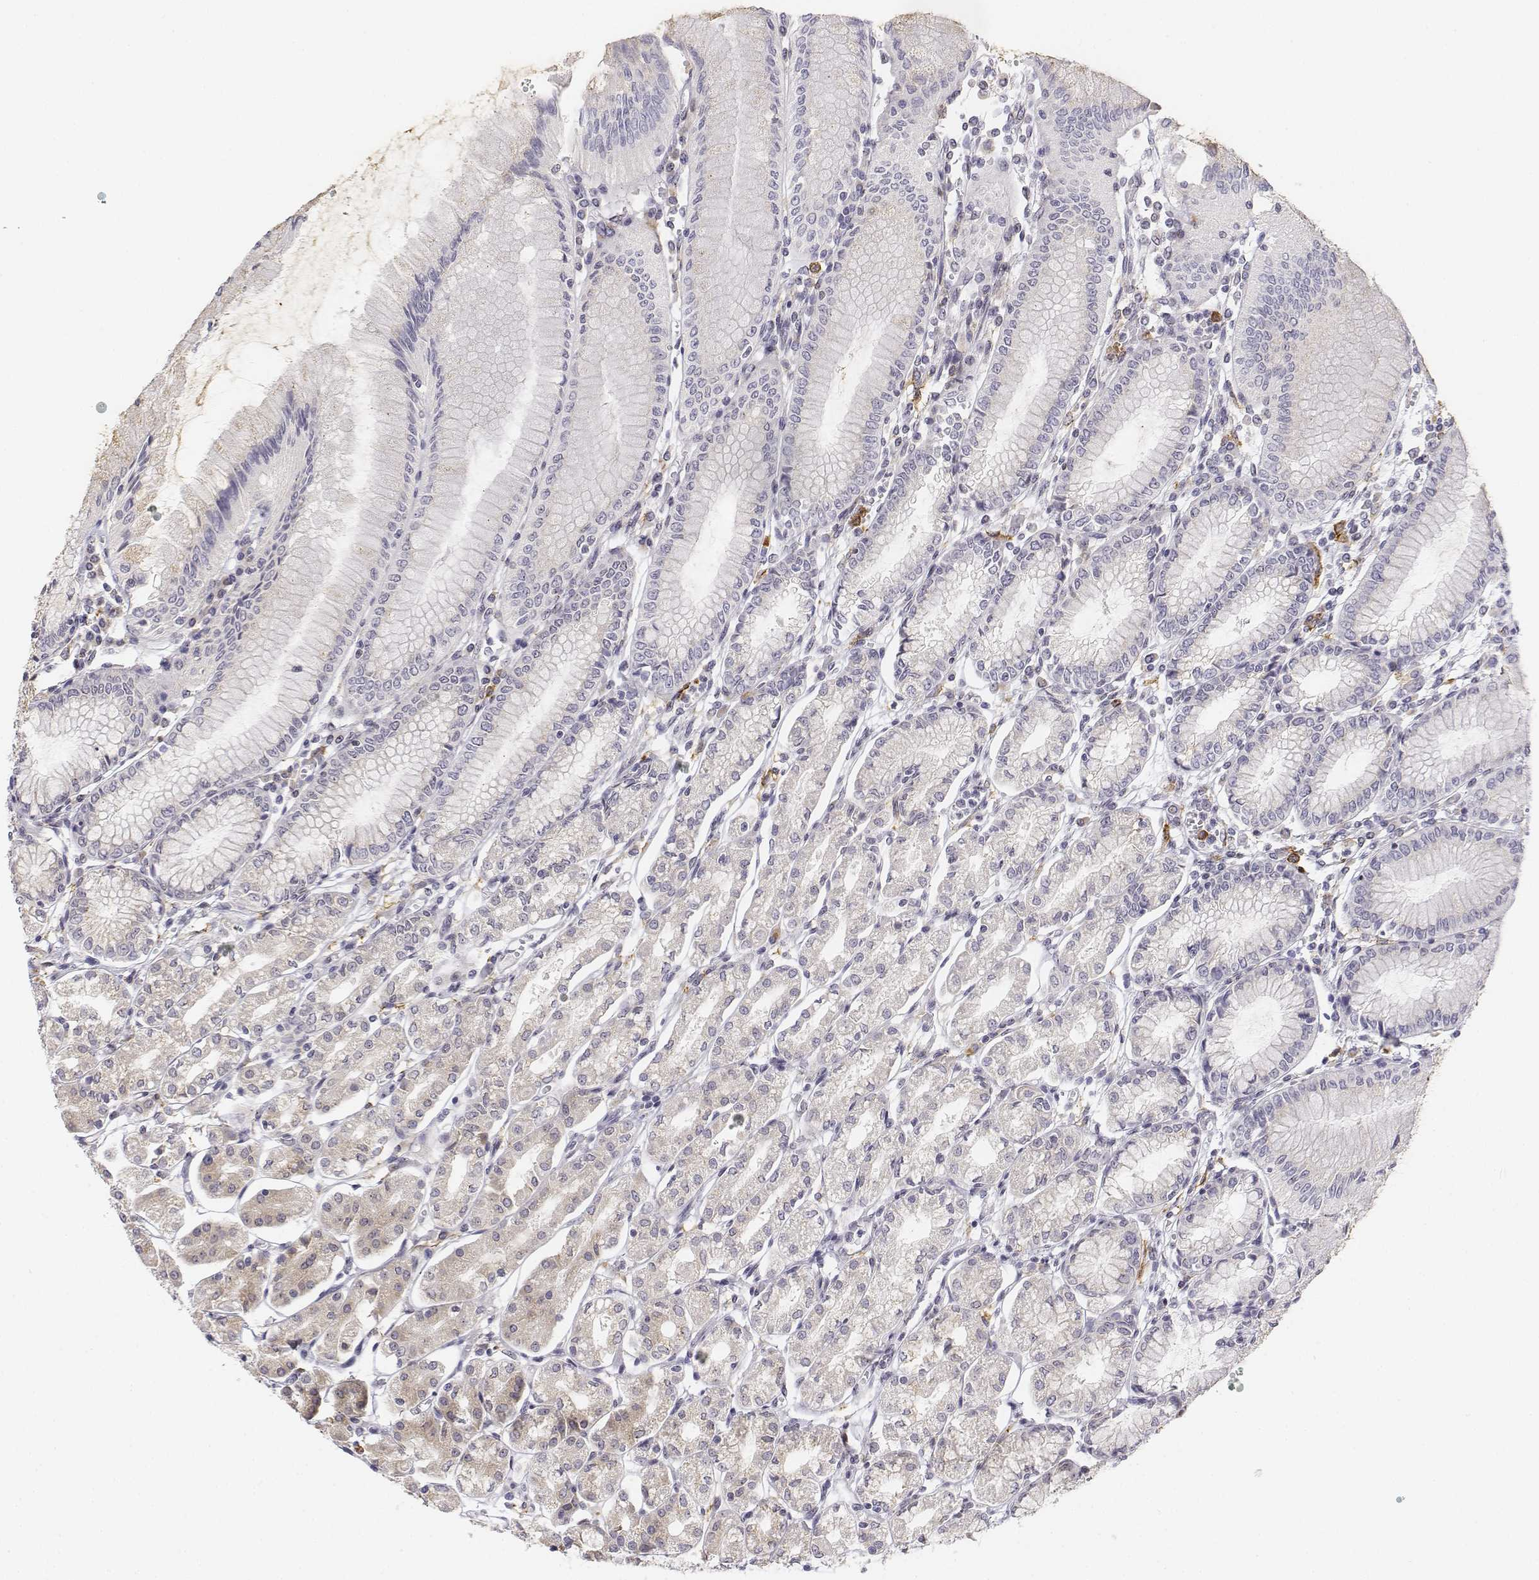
{"staining": {"intensity": "negative", "quantity": "none", "location": "none"}, "tissue": "stomach", "cell_type": "Glandular cells", "image_type": "normal", "snomed": [{"axis": "morphology", "description": "Normal tissue, NOS"}, {"axis": "topography", "description": "Skeletal muscle"}, {"axis": "topography", "description": "Stomach"}], "caption": "The micrograph reveals no significant staining in glandular cells of stomach. (Stains: DAB (3,3'-diaminobenzidine) immunohistochemistry with hematoxylin counter stain, Microscopy: brightfield microscopy at high magnification).", "gene": "CD14", "patient": {"sex": "female", "age": 57}}